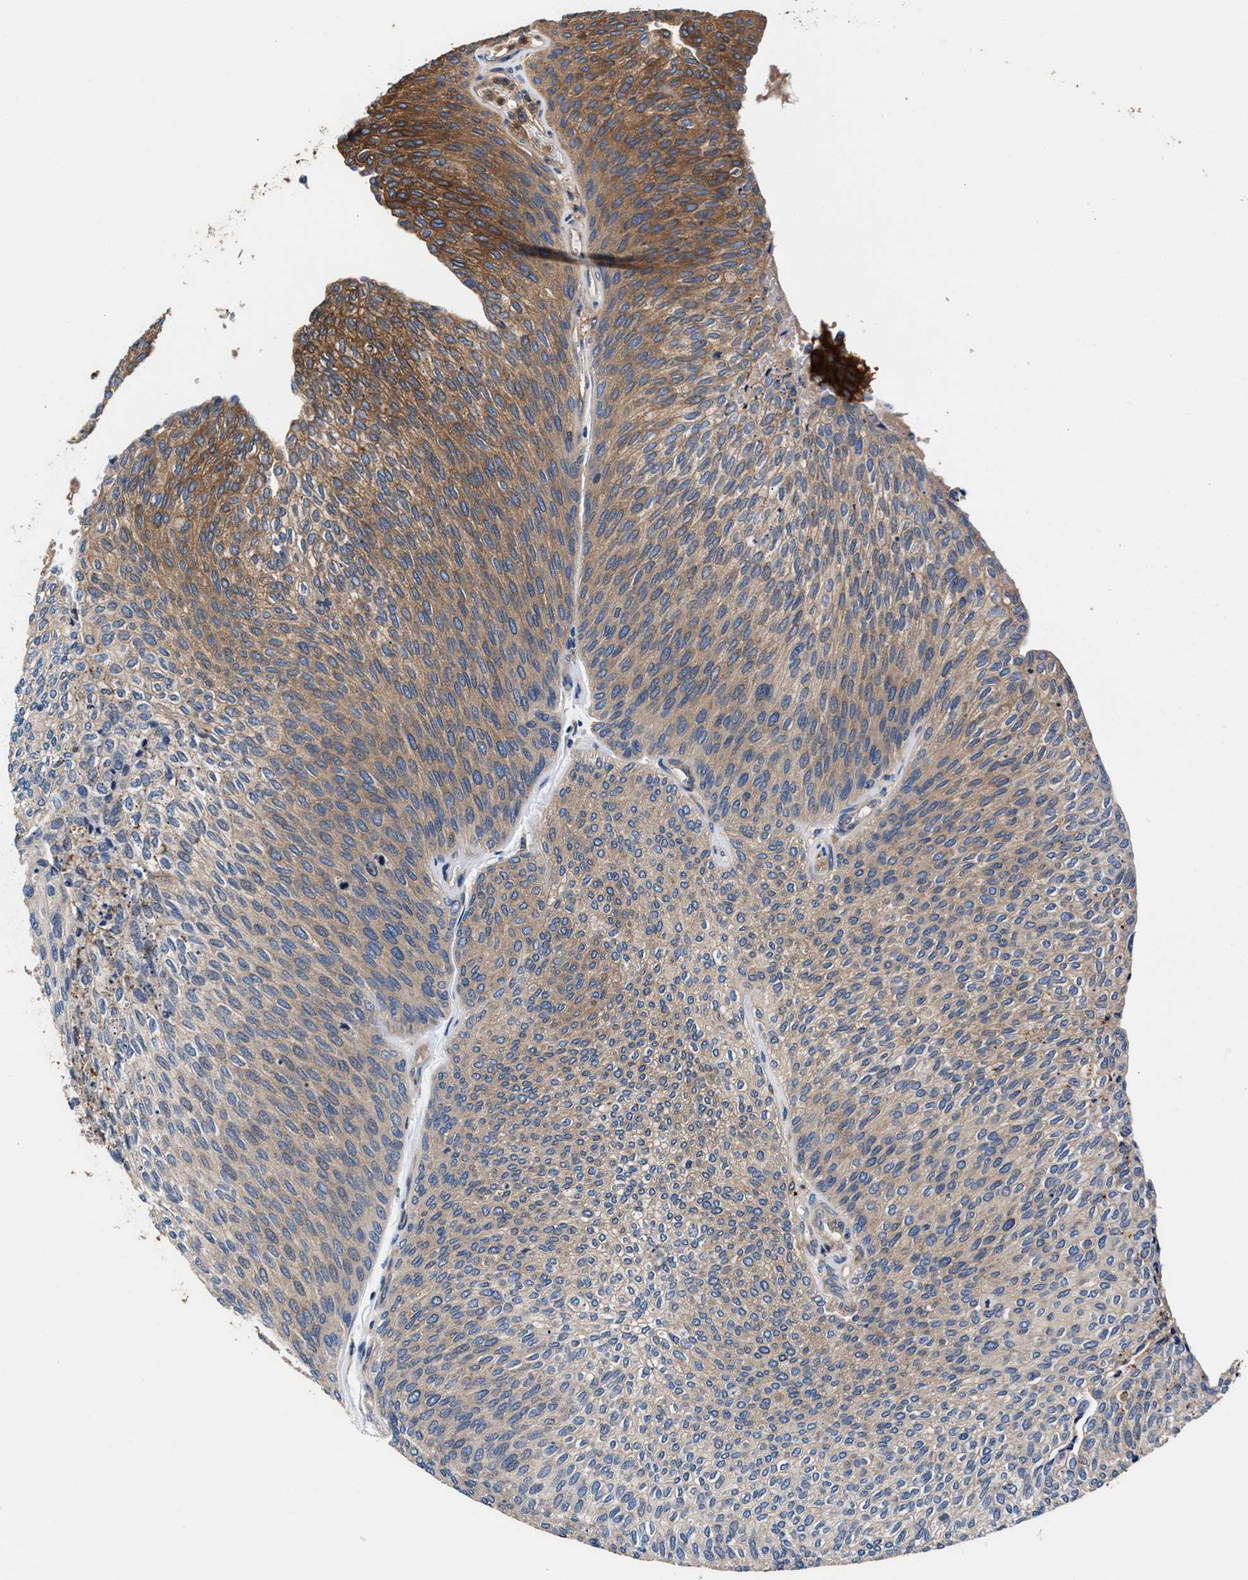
{"staining": {"intensity": "moderate", "quantity": "25%-75%", "location": "cytoplasmic/membranous"}, "tissue": "urothelial cancer", "cell_type": "Tumor cells", "image_type": "cancer", "snomed": [{"axis": "morphology", "description": "Urothelial carcinoma, Low grade"}, {"axis": "topography", "description": "Urinary bladder"}], "caption": "Protein staining reveals moderate cytoplasmic/membranous expression in approximately 25%-75% of tumor cells in low-grade urothelial carcinoma.", "gene": "SH3GL1", "patient": {"sex": "female", "age": 79}}